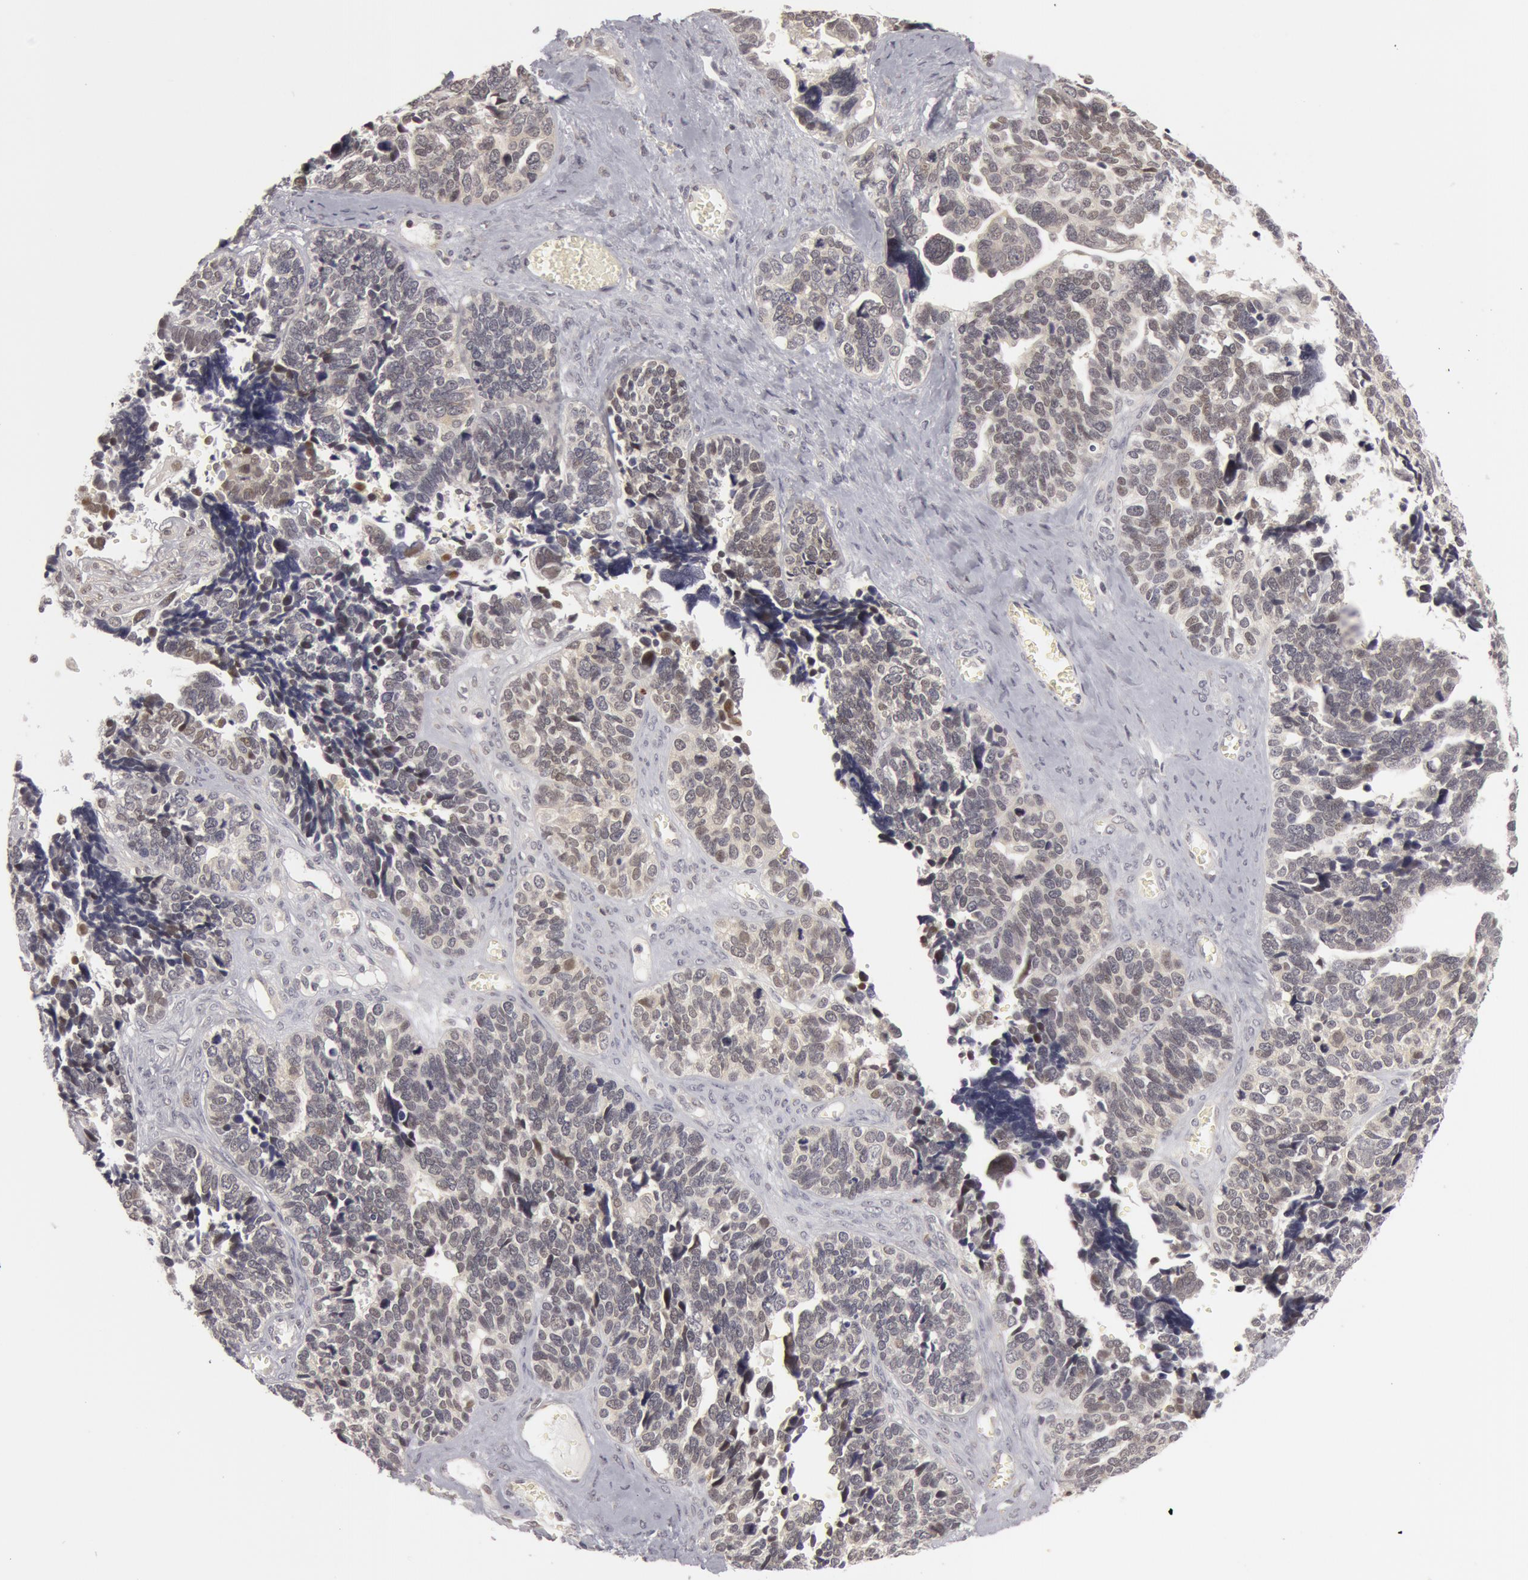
{"staining": {"intensity": "negative", "quantity": "none", "location": "none"}, "tissue": "ovarian cancer", "cell_type": "Tumor cells", "image_type": "cancer", "snomed": [{"axis": "morphology", "description": "Cystadenocarcinoma, serous, NOS"}, {"axis": "topography", "description": "Ovary"}], "caption": "The micrograph shows no significant positivity in tumor cells of serous cystadenocarcinoma (ovarian).", "gene": "OASL", "patient": {"sex": "female", "age": 77}}